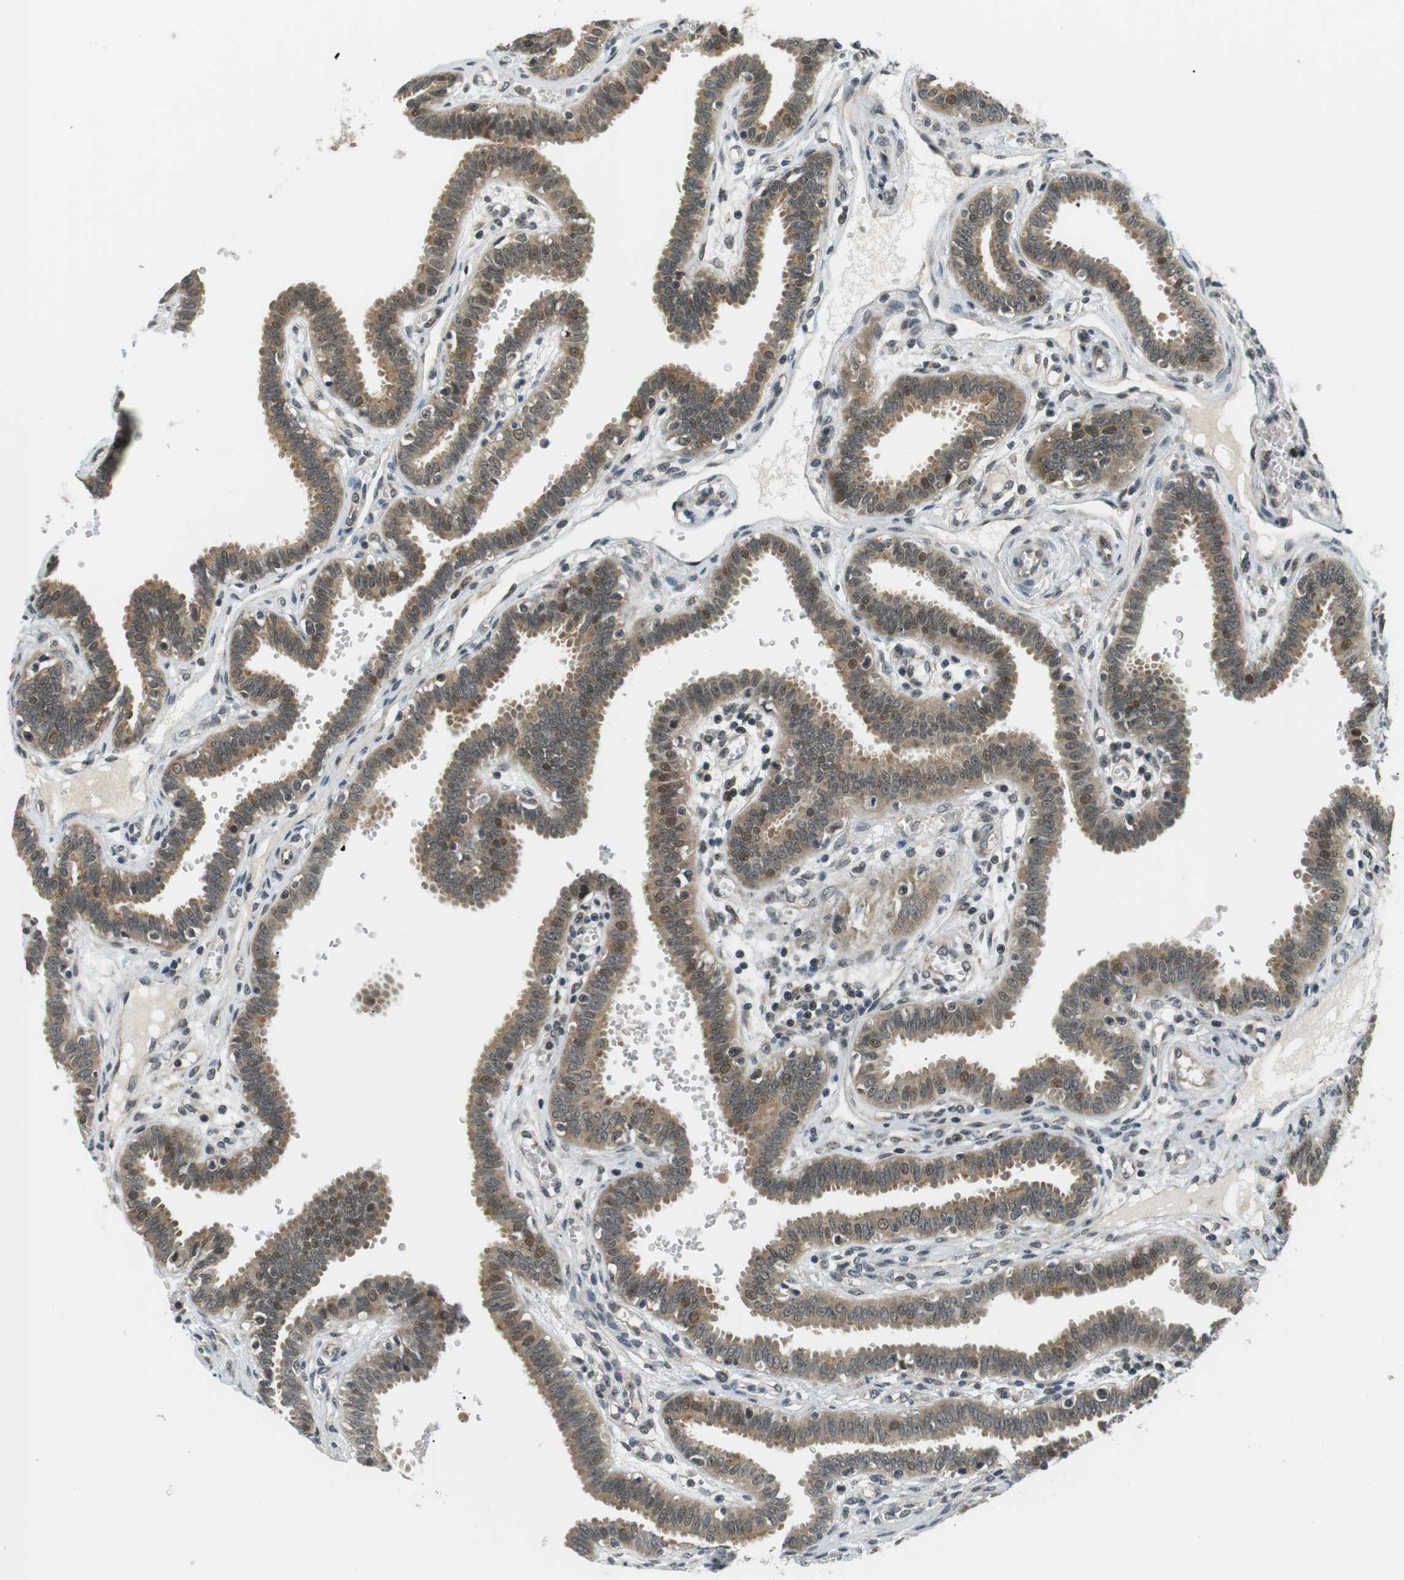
{"staining": {"intensity": "strong", "quantity": ">75%", "location": "cytoplasmic/membranous,nuclear"}, "tissue": "fallopian tube", "cell_type": "Glandular cells", "image_type": "normal", "snomed": [{"axis": "morphology", "description": "Normal tissue, NOS"}, {"axis": "topography", "description": "Fallopian tube"}], "caption": "The immunohistochemical stain shows strong cytoplasmic/membranous,nuclear expression in glandular cells of benign fallopian tube. (DAB (3,3'-diaminobenzidine) = brown stain, brightfield microscopy at high magnification).", "gene": "CSNK2B", "patient": {"sex": "female", "age": 32}}